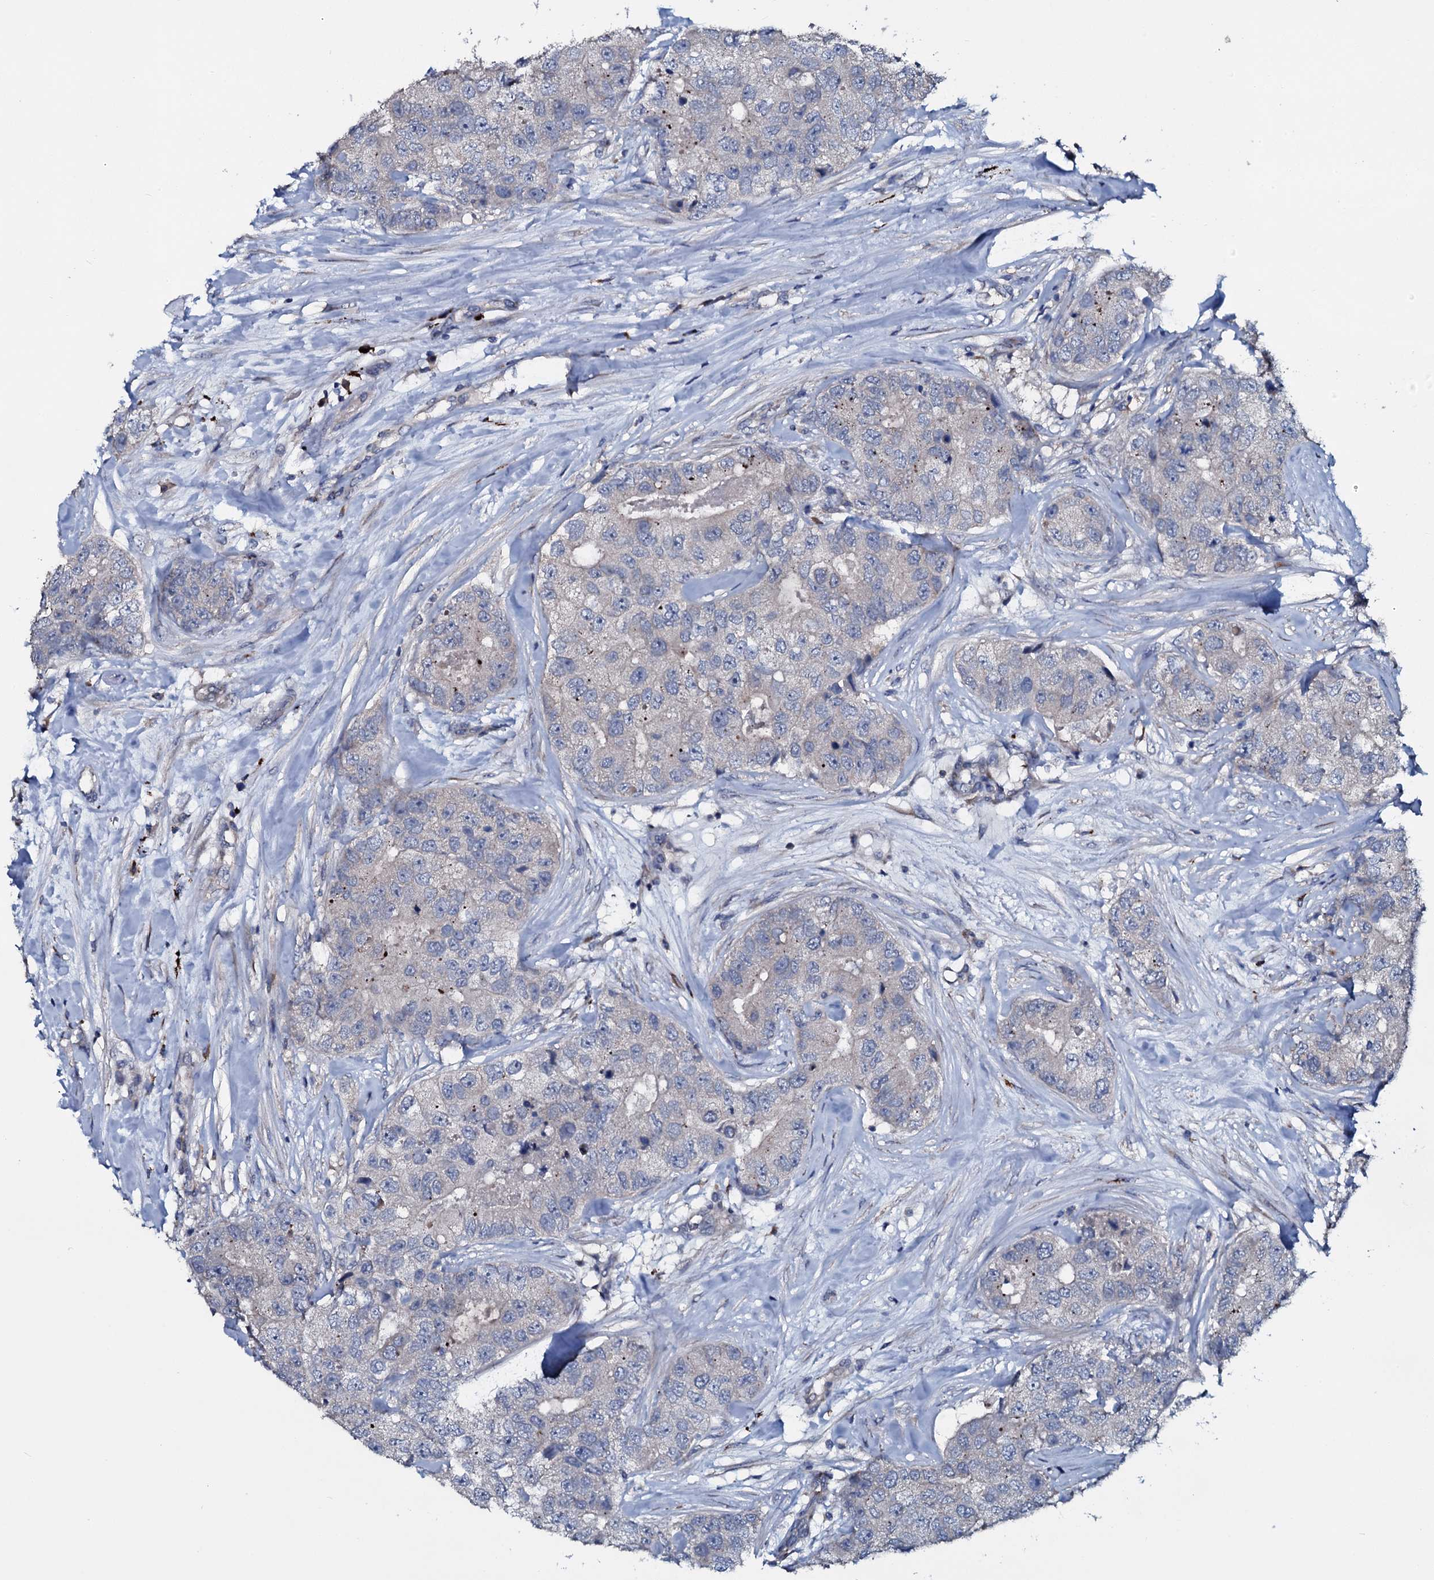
{"staining": {"intensity": "negative", "quantity": "none", "location": "none"}, "tissue": "breast cancer", "cell_type": "Tumor cells", "image_type": "cancer", "snomed": [{"axis": "morphology", "description": "Duct carcinoma"}, {"axis": "topography", "description": "Breast"}], "caption": "Immunohistochemistry (IHC) histopathology image of neoplastic tissue: human breast cancer stained with DAB (3,3'-diaminobenzidine) shows no significant protein staining in tumor cells. Brightfield microscopy of IHC stained with DAB (3,3'-diaminobenzidine) (brown) and hematoxylin (blue), captured at high magnification.", "gene": "IL12B", "patient": {"sex": "female", "age": 62}}